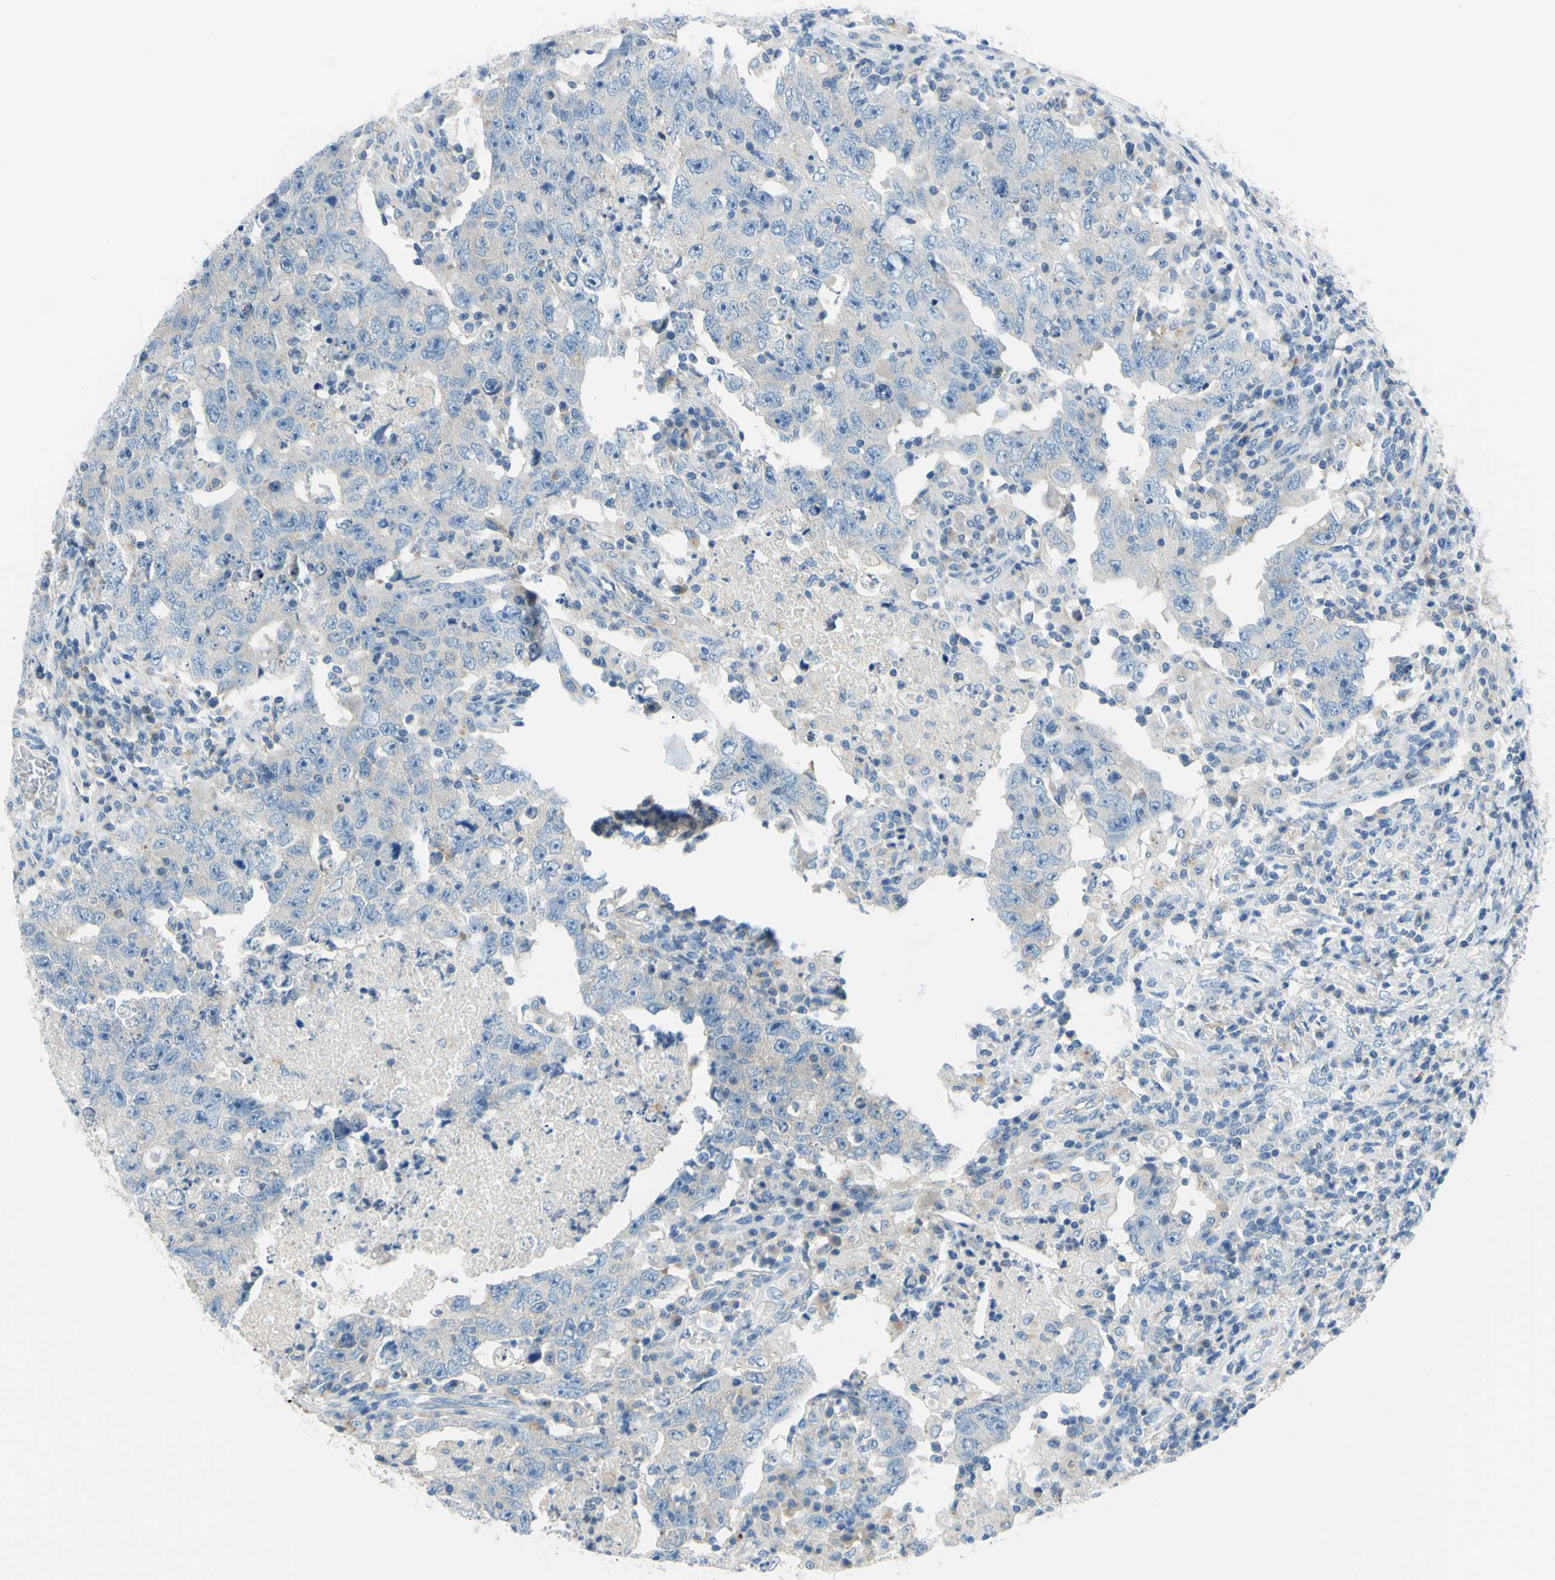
{"staining": {"intensity": "weak", "quantity": ">75%", "location": "cytoplasmic/membranous"}, "tissue": "testis cancer", "cell_type": "Tumor cells", "image_type": "cancer", "snomed": [{"axis": "morphology", "description": "Carcinoma, Embryonal, NOS"}, {"axis": "topography", "description": "Testis"}], "caption": "Testis embryonal carcinoma stained with immunohistochemistry (IHC) reveals weak cytoplasmic/membranous expression in about >75% of tumor cells.", "gene": "FRMD4B", "patient": {"sex": "male", "age": 26}}